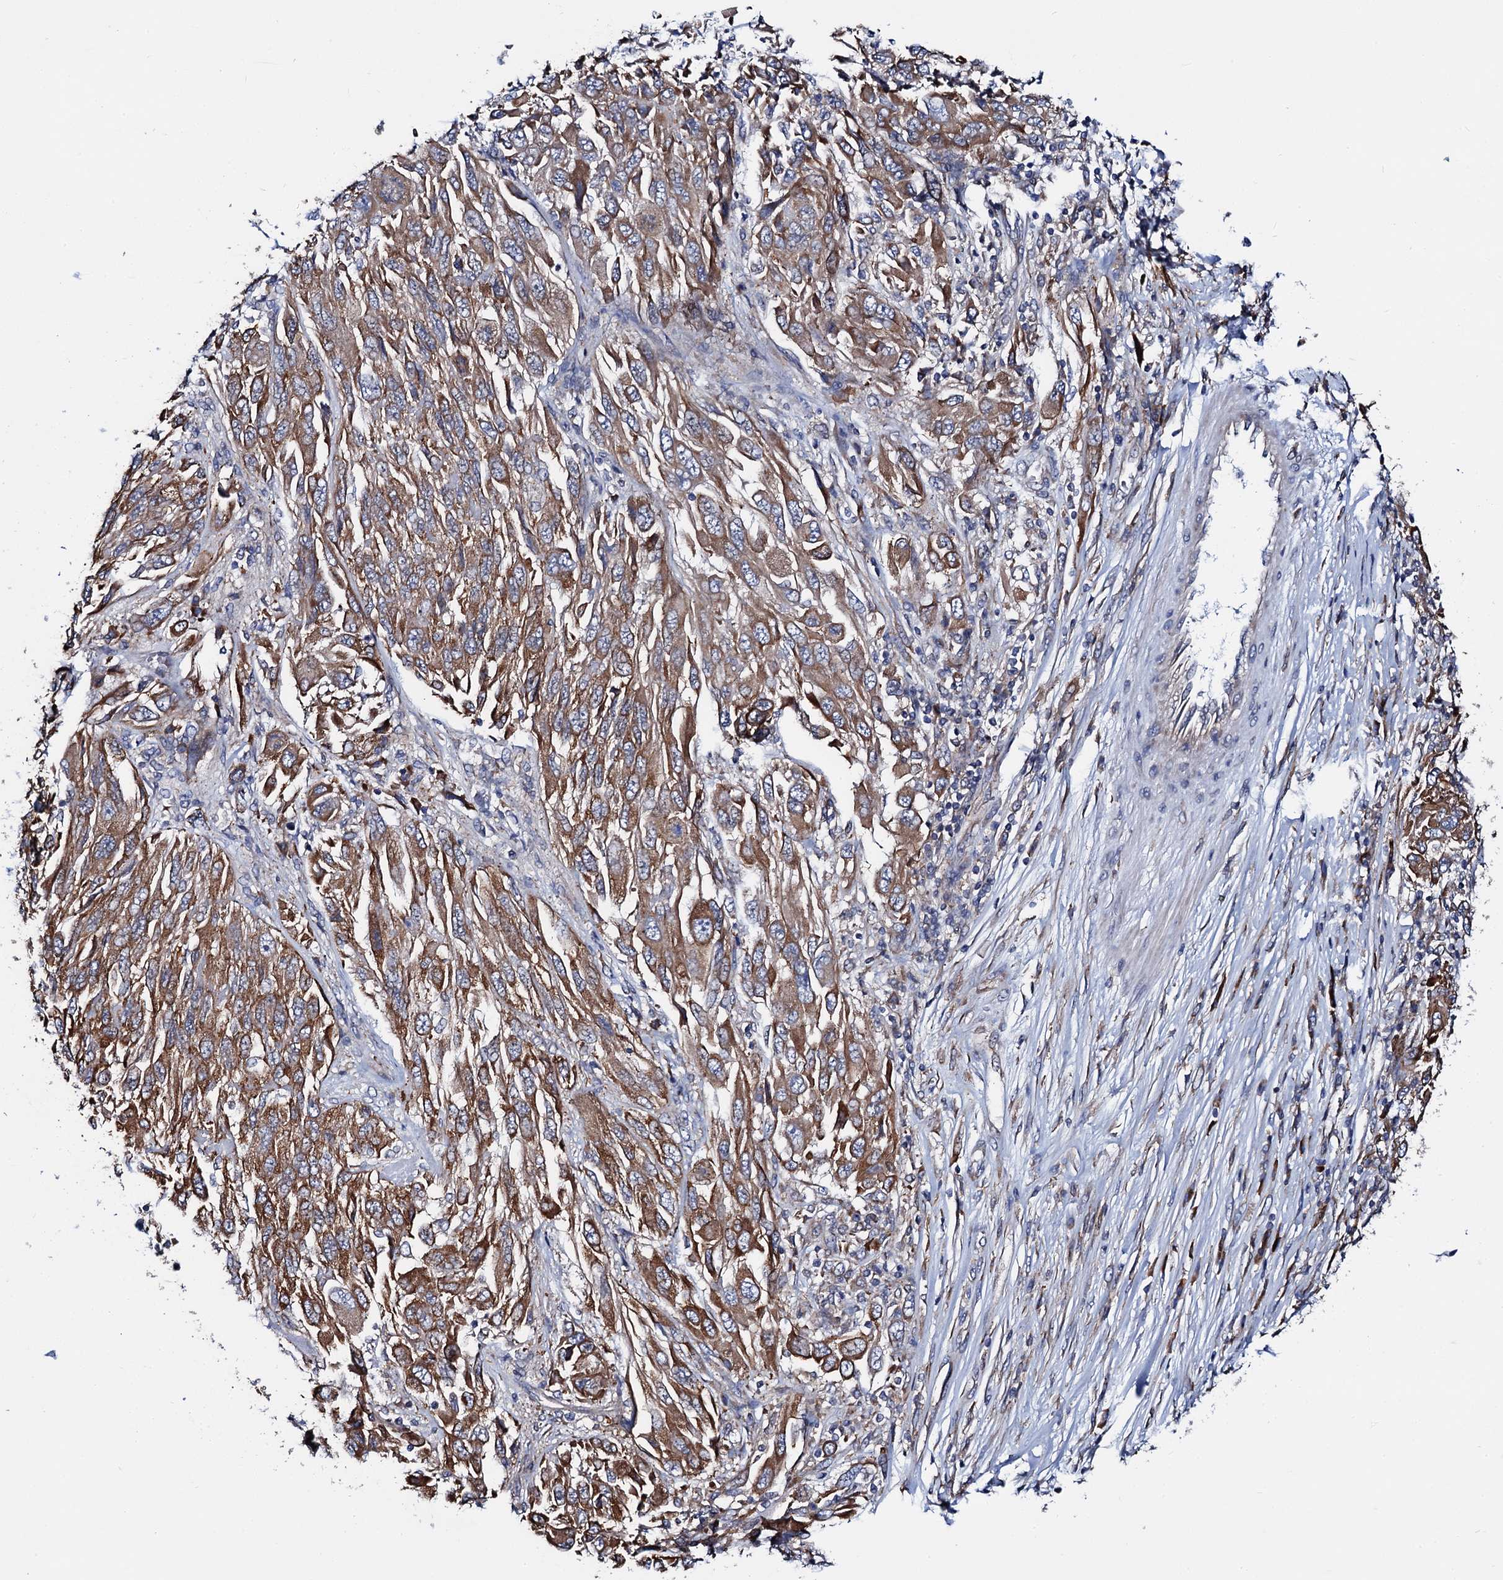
{"staining": {"intensity": "moderate", "quantity": "25%-75%", "location": "cytoplasmic/membranous"}, "tissue": "melanoma", "cell_type": "Tumor cells", "image_type": "cancer", "snomed": [{"axis": "morphology", "description": "Malignant melanoma, NOS"}, {"axis": "topography", "description": "Skin"}], "caption": "DAB (3,3'-diaminobenzidine) immunohistochemical staining of malignant melanoma demonstrates moderate cytoplasmic/membranous protein positivity in approximately 25%-75% of tumor cells. Ihc stains the protein in brown and the nuclei are stained blue.", "gene": "PGLS", "patient": {"sex": "female", "age": 91}}